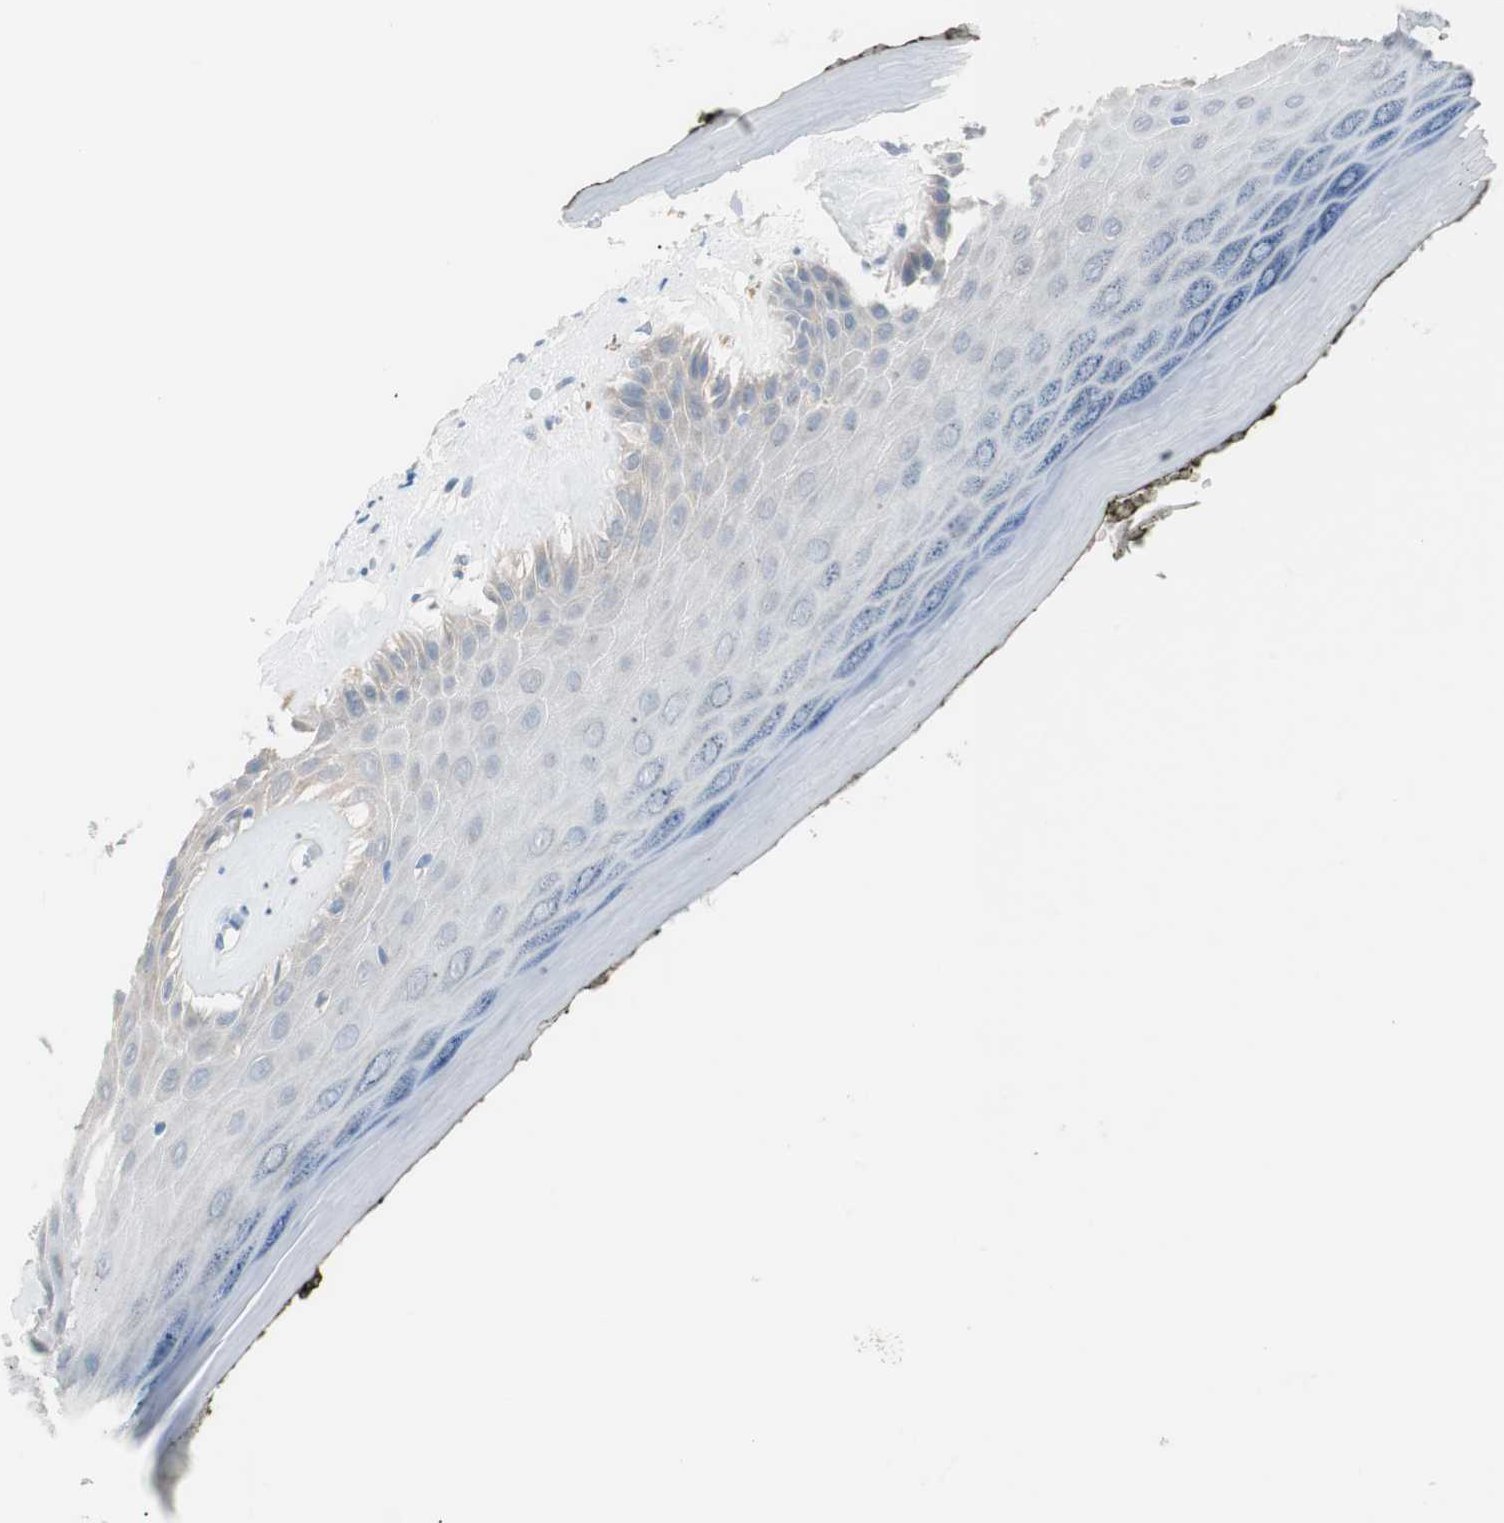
{"staining": {"intensity": "negative", "quantity": "none", "location": "none"}, "tissue": "skin", "cell_type": "Epidermal cells", "image_type": "normal", "snomed": [{"axis": "morphology", "description": "Normal tissue, NOS"}, {"axis": "morphology", "description": "Inflammation, NOS"}, {"axis": "topography", "description": "Vulva"}], "caption": "Epidermal cells are negative for brown protein staining in benign skin. The staining was performed using DAB to visualize the protein expression in brown, while the nuclei were stained in blue with hematoxylin (Magnification: 20x).", "gene": "VIL1", "patient": {"sex": "female", "age": 84}}